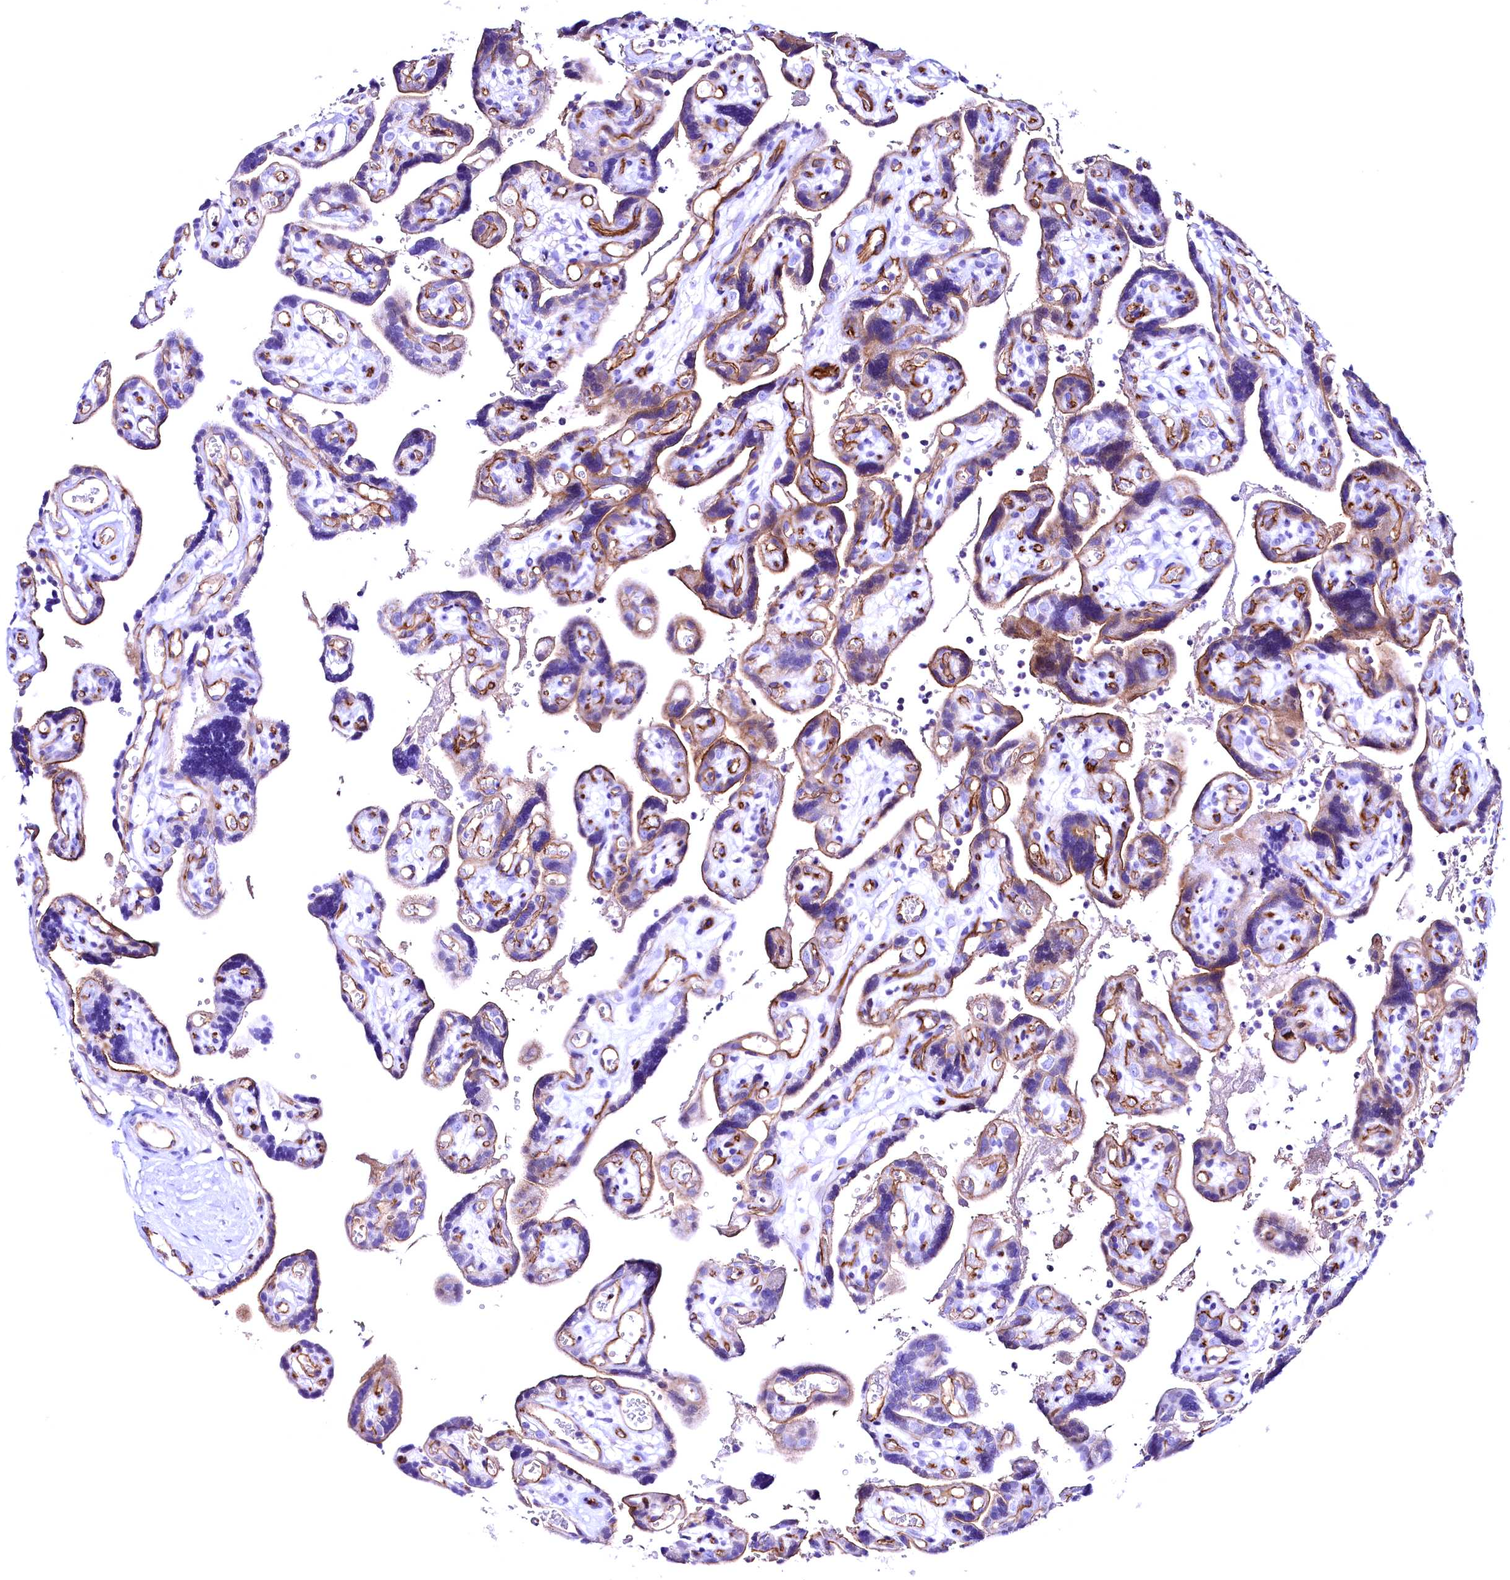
{"staining": {"intensity": "moderate", "quantity": "25%-75%", "location": "cytoplasmic/membranous"}, "tissue": "placenta", "cell_type": "Trophoblastic cells", "image_type": "normal", "snomed": [{"axis": "morphology", "description": "Normal tissue, NOS"}, {"axis": "topography", "description": "Placenta"}], "caption": "This histopathology image shows immunohistochemistry (IHC) staining of normal human placenta, with medium moderate cytoplasmic/membranous staining in about 25%-75% of trophoblastic cells.", "gene": "SLF1", "patient": {"sex": "female", "age": 30}}